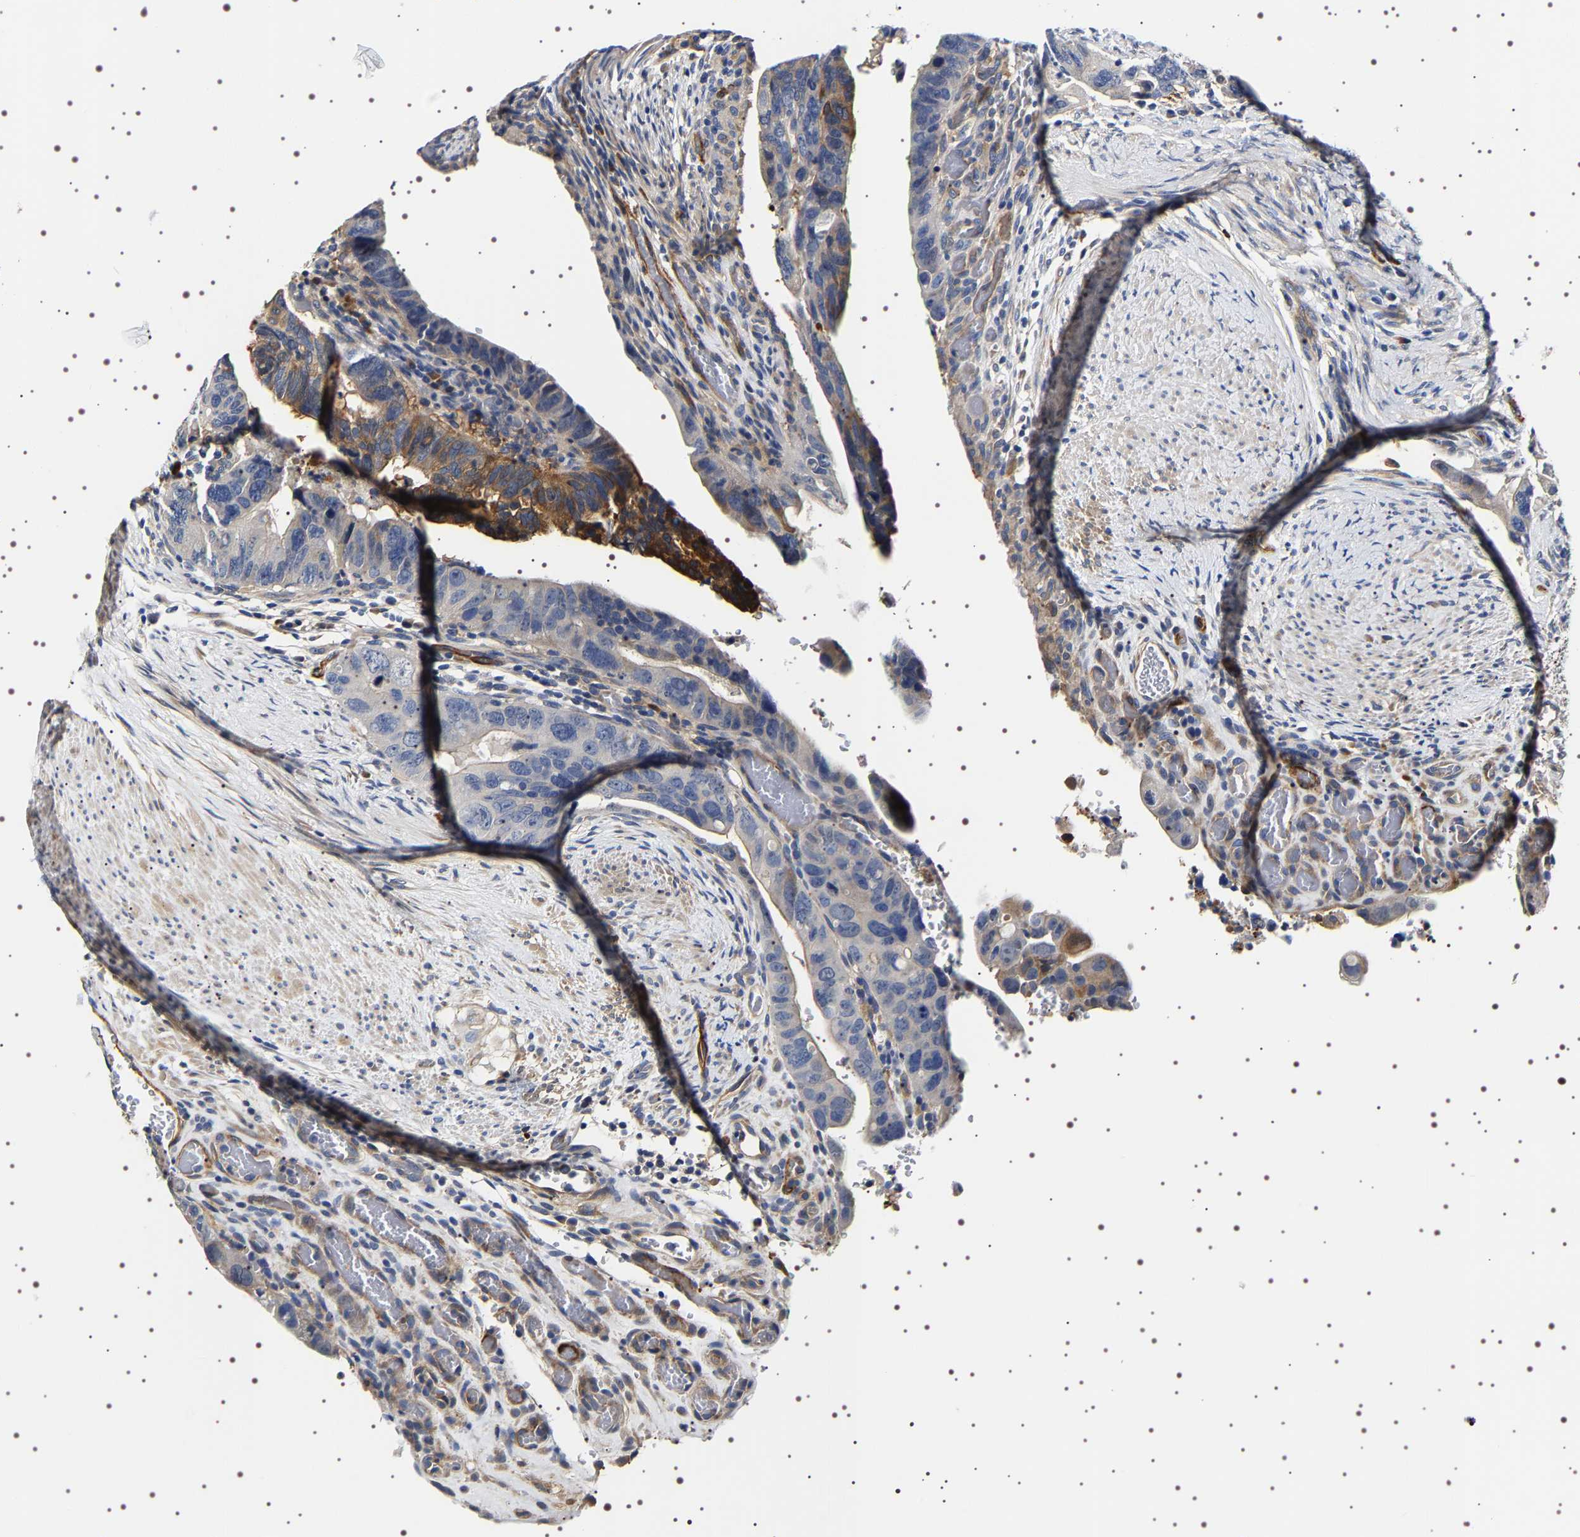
{"staining": {"intensity": "moderate", "quantity": "<25%", "location": "cytoplasmic/membranous"}, "tissue": "colorectal cancer", "cell_type": "Tumor cells", "image_type": "cancer", "snomed": [{"axis": "morphology", "description": "Adenocarcinoma, NOS"}, {"axis": "topography", "description": "Rectum"}], "caption": "A photomicrograph of human colorectal cancer stained for a protein exhibits moderate cytoplasmic/membranous brown staining in tumor cells.", "gene": "ALPL", "patient": {"sex": "male", "age": 53}}